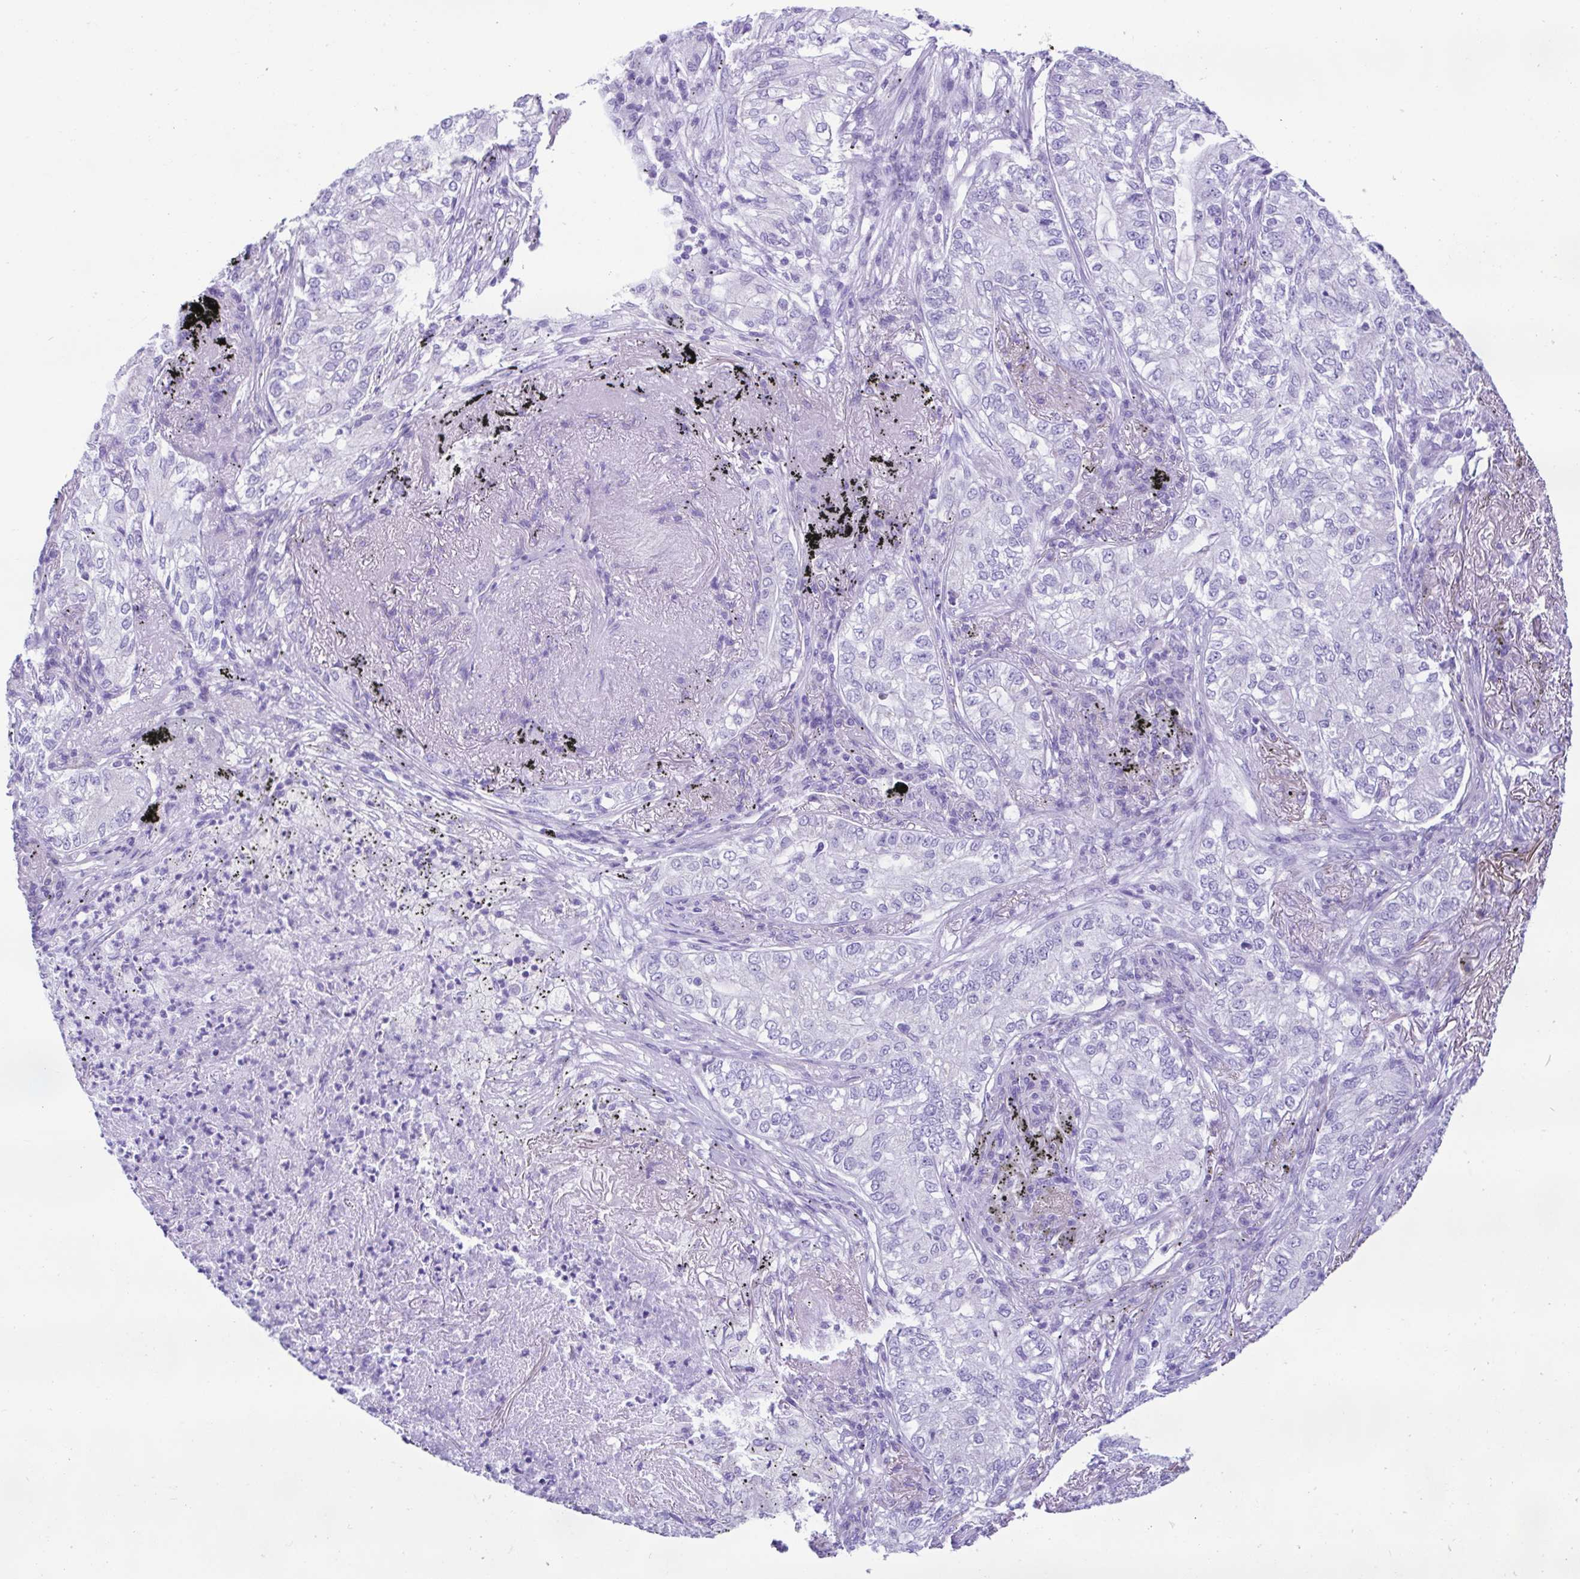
{"staining": {"intensity": "negative", "quantity": "none", "location": "none"}, "tissue": "lung cancer", "cell_type": "Tumor cells", "image_type": "cancer", "snomed": [{"axis": "morphology", "description": "Adenocarcinoma, NOS"}, {"axis": "topography", "description": "Lung"}], "caption": "Immunohistochemistry (IHC) histopathology image of human lung cancer (adenocarcinoma) stained for a protein (brown), which exhibits no positivity in tumor cells.", "gene": "ACTRT3", "patient": {"sex": "female", "age": 73}}